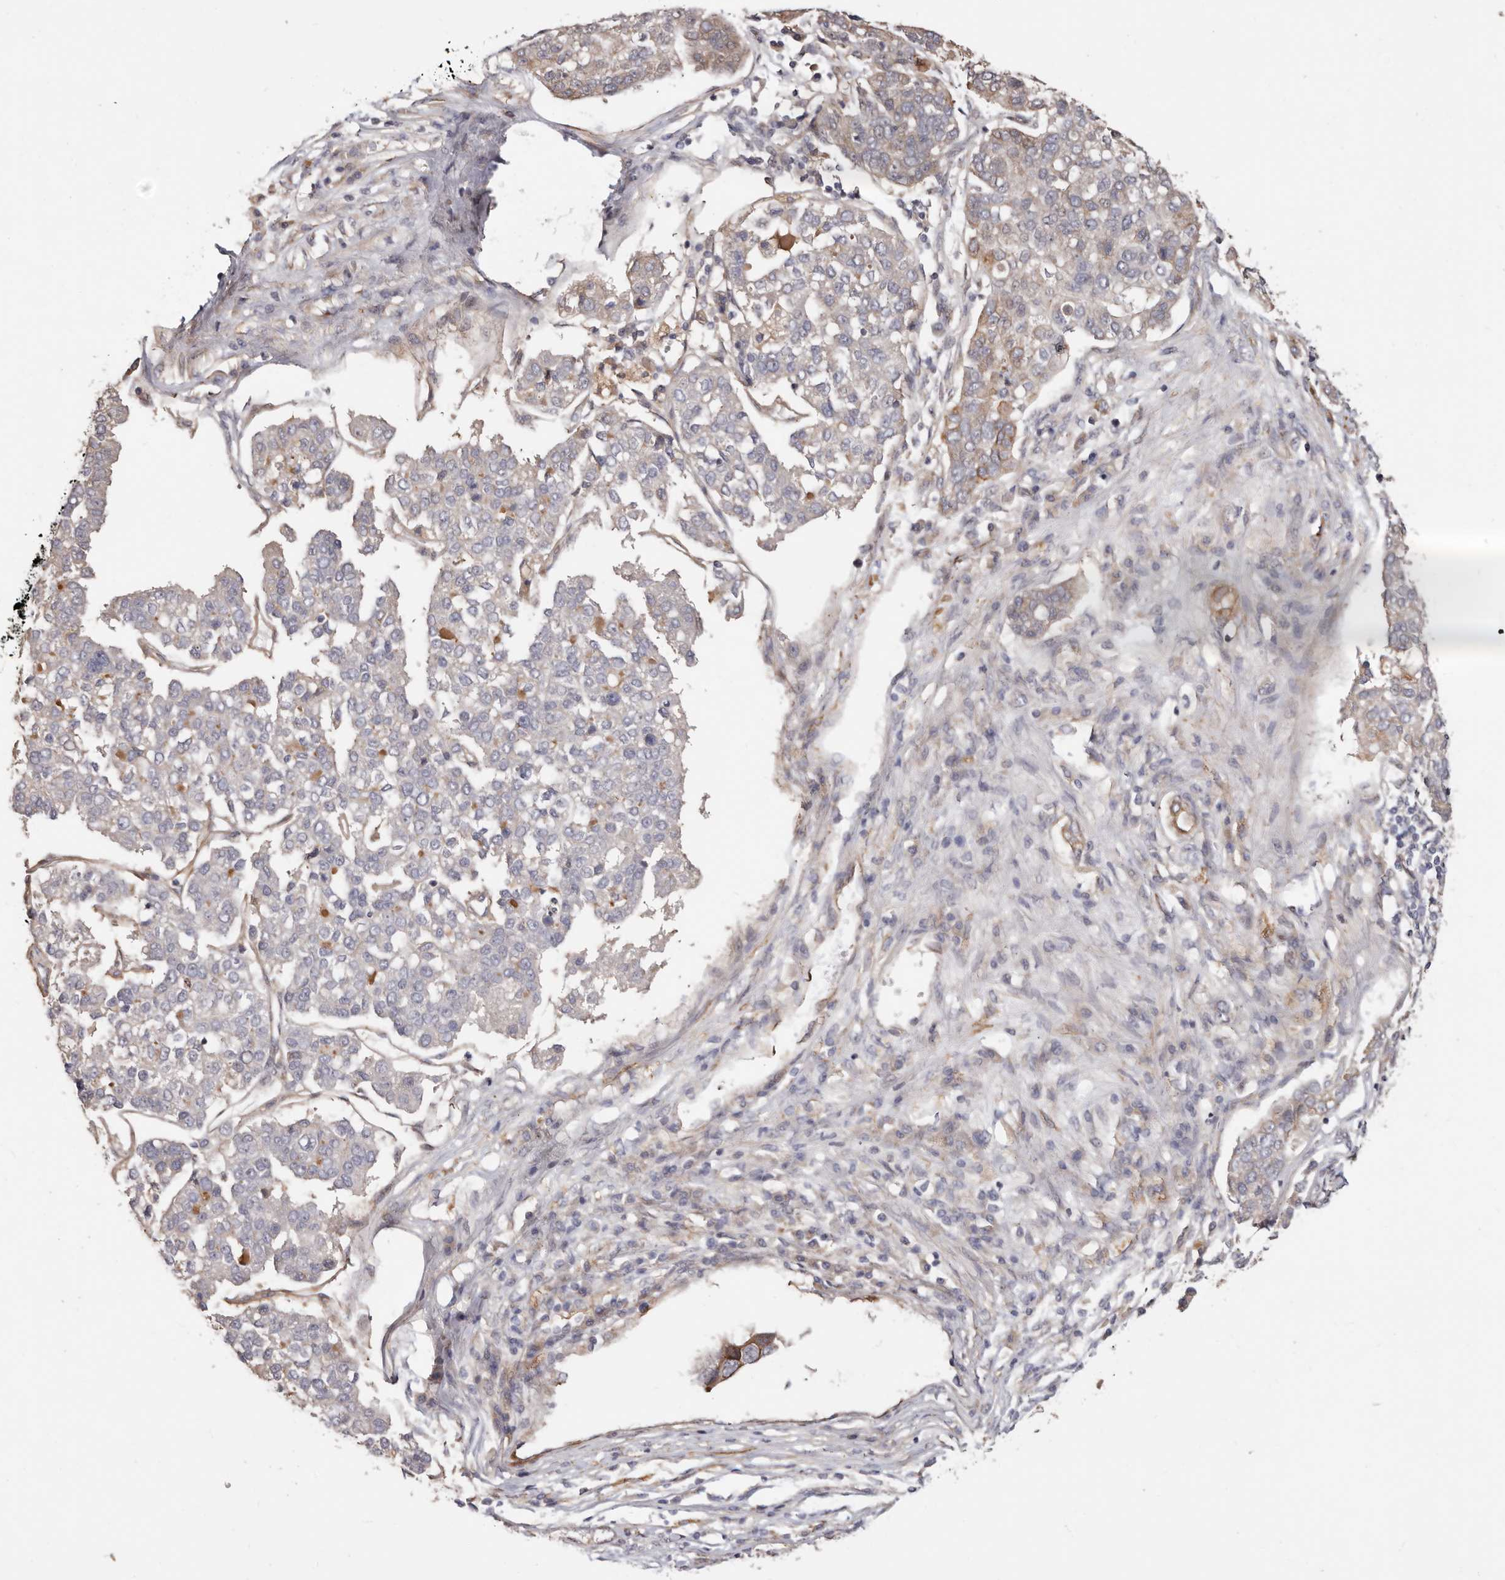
{"staining": {"intensity": "weak", "quantity": "<25%", "location": "cytoplasmic/membranous"}, "tissue": "pancreatic cancer", "cell_type": "Tumor cells", "image_type": "cancer", "snomed": [{"axis": "morphology", "description": "Adenocarcinoma, NOS"}, {"axis": "topography", "description": "Pancreas"}], "caption": "DAB (3,3'-diaminobenzidine) immunohistochemical staining of human adenocarcinoma (pancreatic) exhibits no significant expression in tumor cells. The staining was performed using DAB (3,3'-diaminobenzidine) to visualize the protein expression in brown, while the nuclei were stained in blue with hematoxylin (Magnification: 20x).", "gene": "TRIP13", "patient": {"sex": "female", "age": 61}}